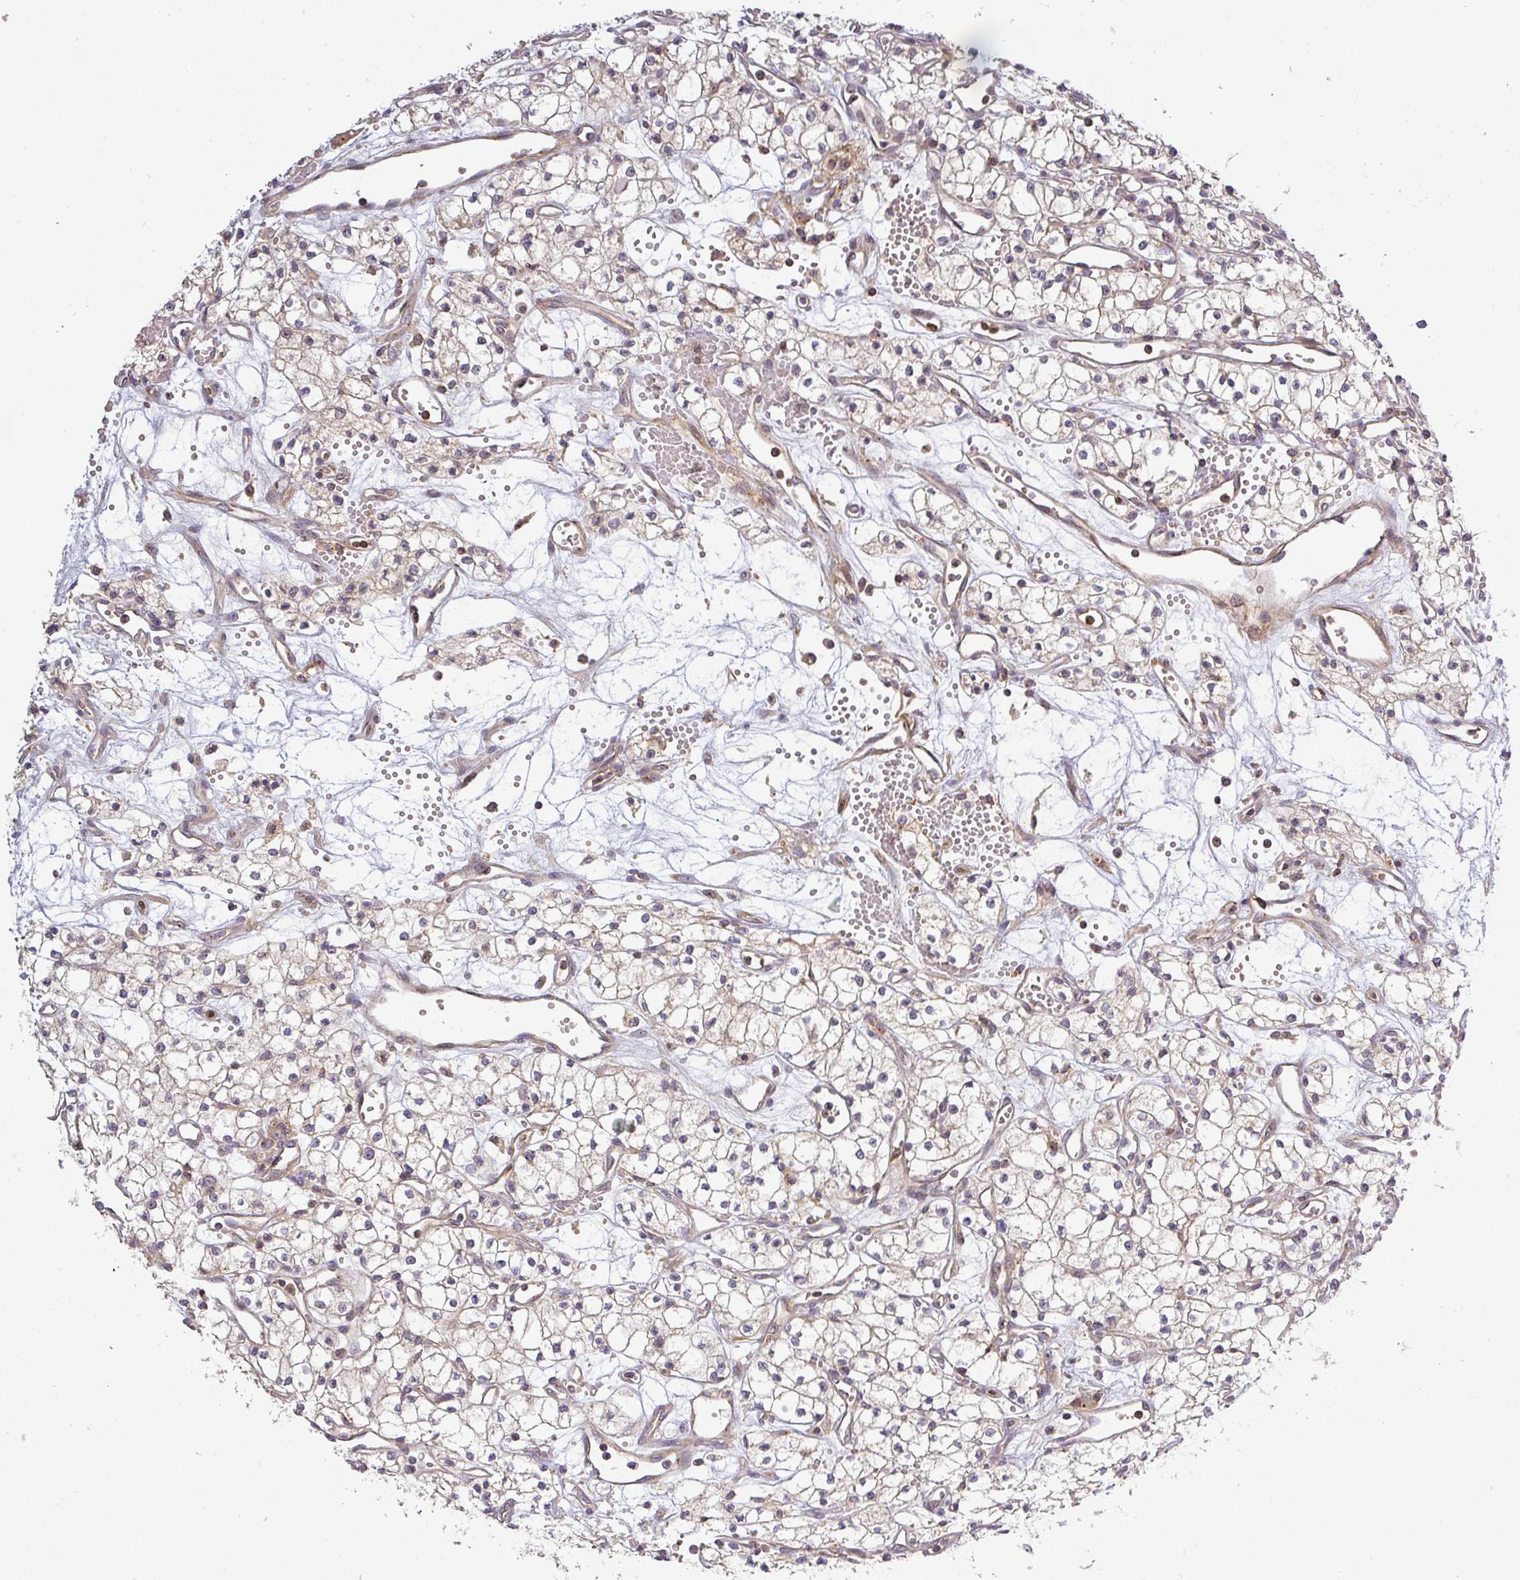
{"staining": {"intensity": "negative", "quantity": "none", "location": "none"}, "tissue": "renal cancer", "cell_type": "Tumor cells", "image_type": "cancer", "snomed": [{"axis": "morphology", "description": "Adenocarcinoma, NOS"}, {"axis": "topography", "description": "Kidney"}], "caption": "An immunohistochemistry photomicrograph of renal adenocarcinoma is shown. There is no staining in tumor cells of renal adenocarcinoma.", "gene": "NIN", "patient": {"sex": "male", "age": 59}}